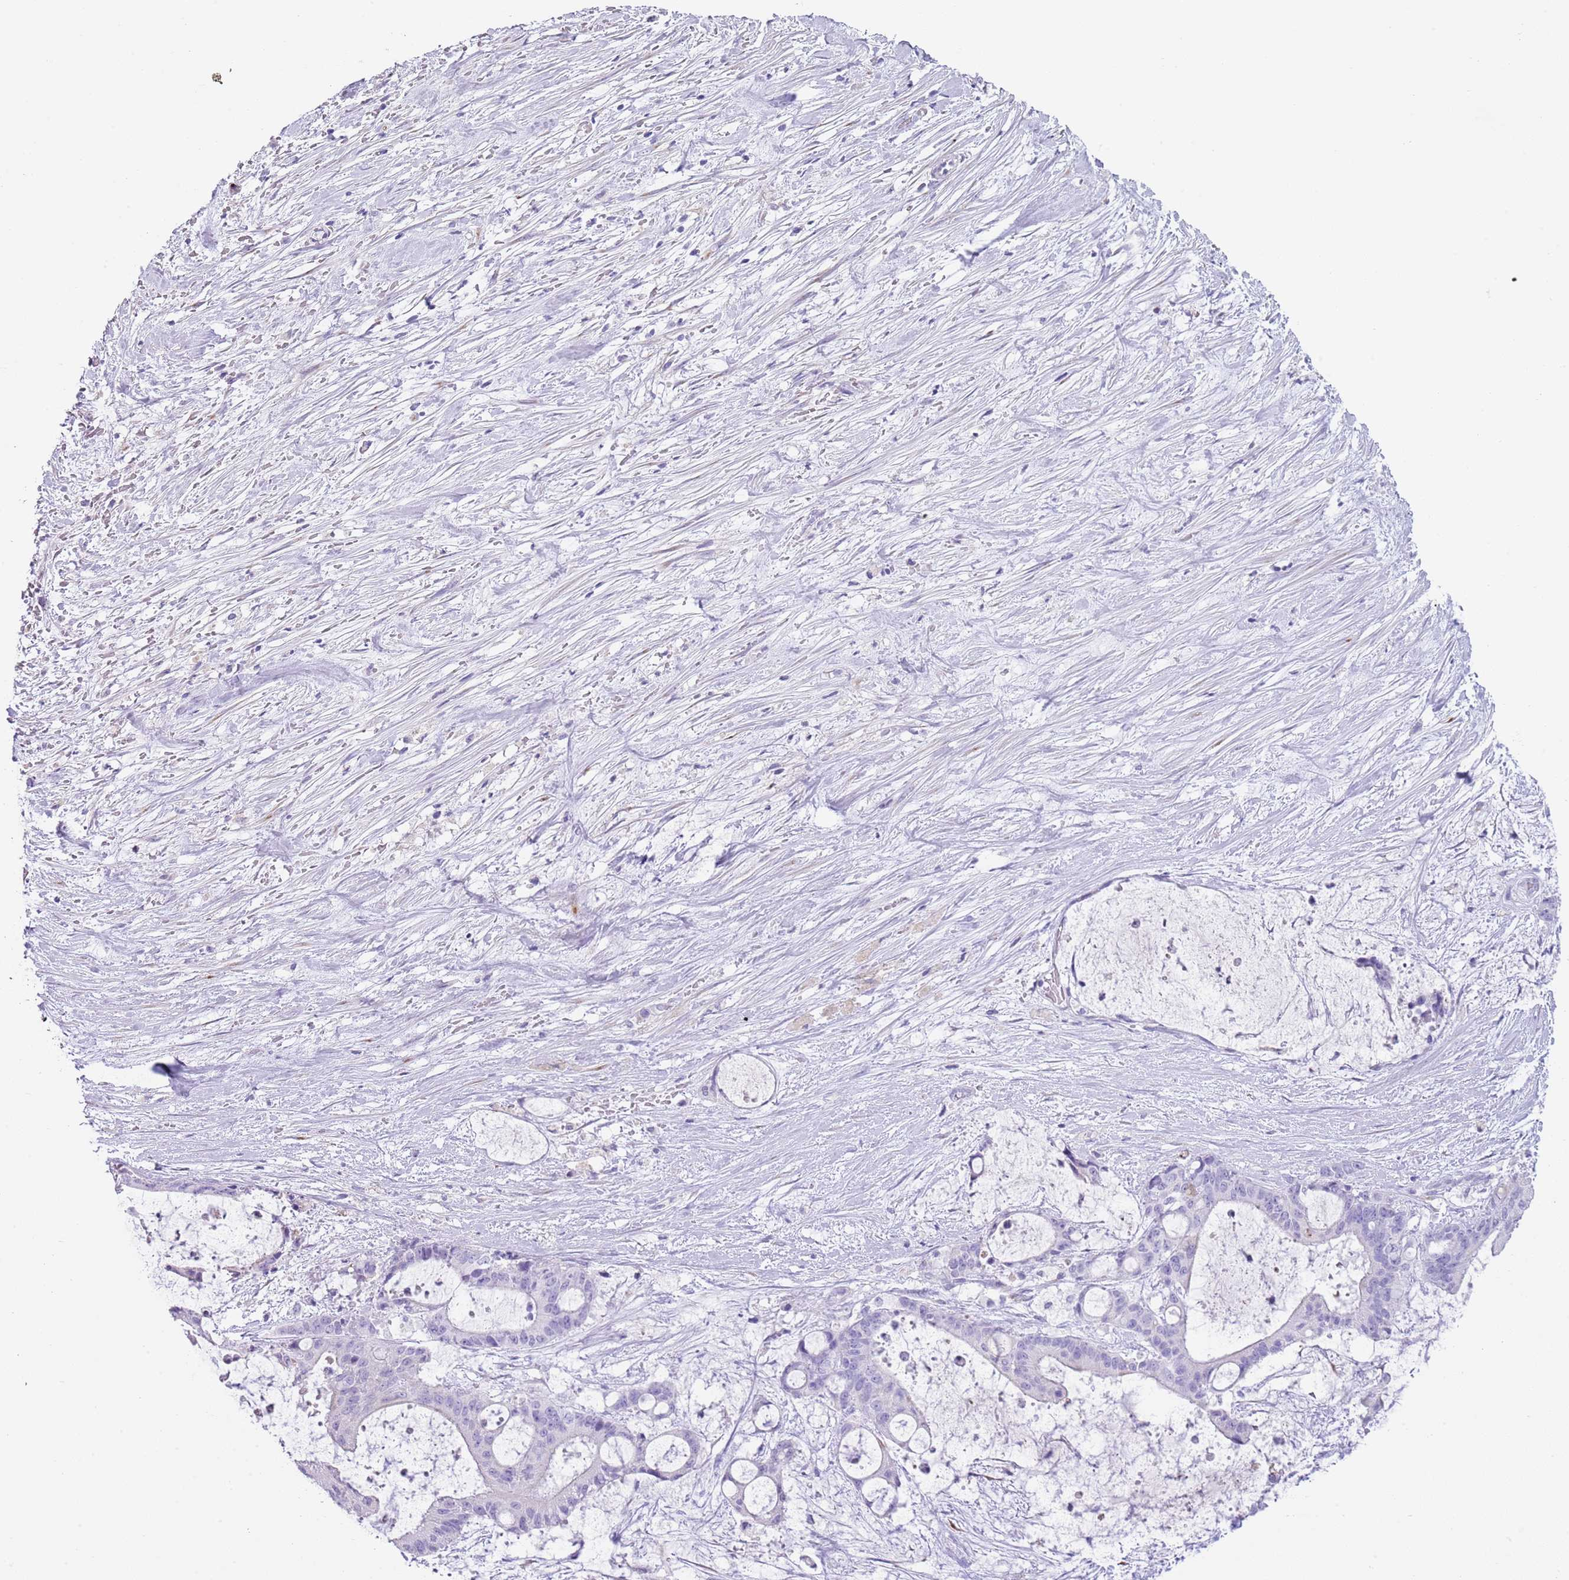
{"staining": {"intensity": "negative", "quantity": "none", "location": "none"}, "tissue": "liver cancer", "cell_type": "Tumor cells", "image_type": "cancer", "snomed": [{"axis": "morphology", "description": "Normal tissue, NOS"}, {"axis": "morphology", "description": "Cholangiocarcinoma"}, {"axis": "topography", "description": "Liver"}, {"axis": "topography", "description": "Peripheral nerve tissue"}], "caption": "Immunohistochemistry histopathology image of liver cancer (cholangiocarcinoma) stained for a protein (brown), which exhibits no staining in tumor cells. Nuclei are stained in blue.", "gene": "ABHD17C", "patient": {"sex": "female", "age": 73}}